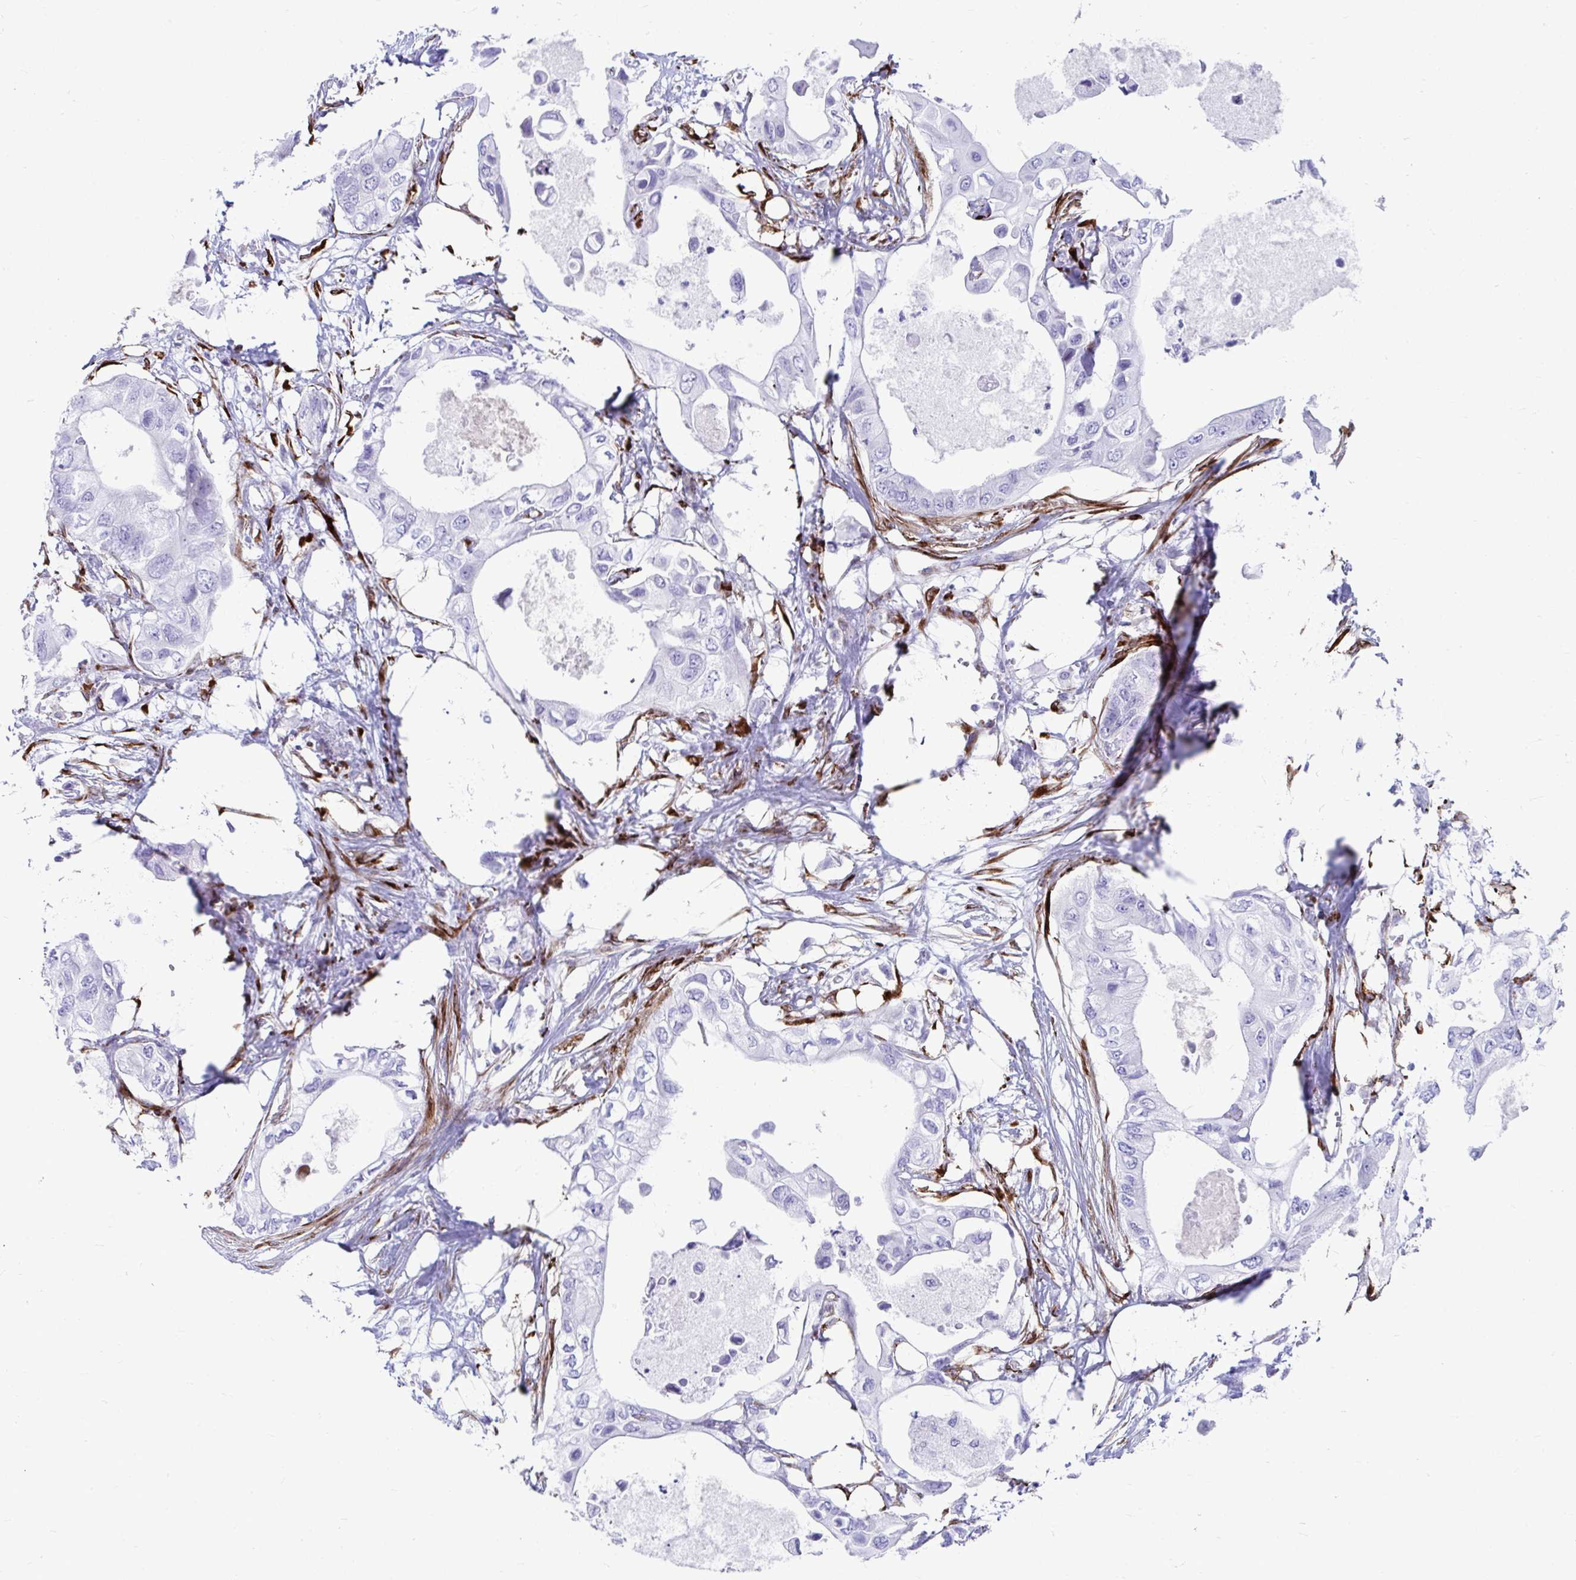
{"staining": {"intensity": "negative", "quantity": "none", "location": "none"}, "tissue": "pancreatic cancer", "cell_type": "Tumor cells", "image_type": "cancer", "snomed": [{"axis": "morphology", "description": "Adenocarcinoma, NOS"}, {"axis": "topography", "description": "Pancreas"}], "caption": "This is a photomicrograph of IHC staining of pancreatic cancer, which shows no positivity in tumor cells. (IHC, brightfield microscopy, high magnification).", "gene": "GRXCR2", "patient": {"sex": "female", "age": 63}}